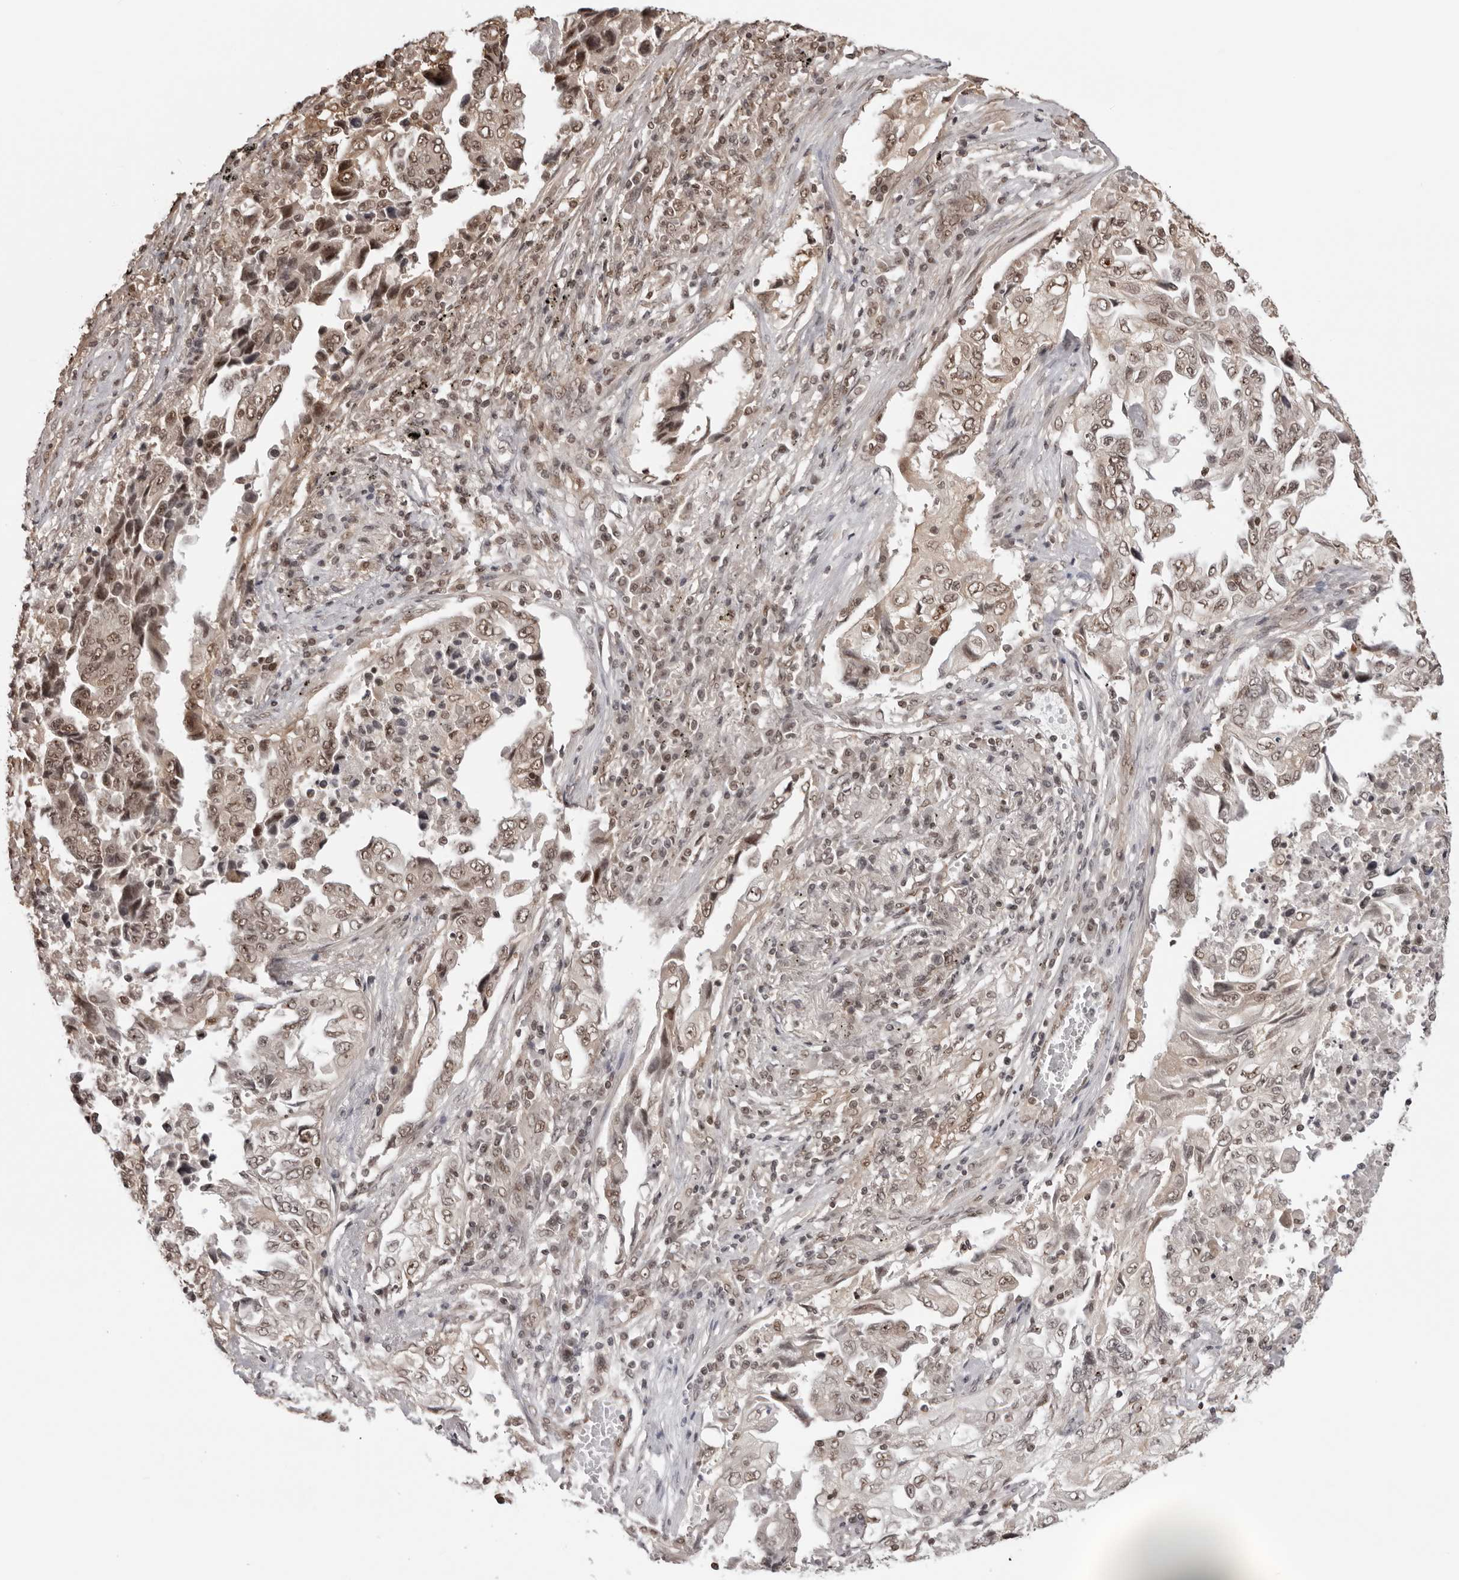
{"staining": {"intensity": "weak", "quantity": ">75%", "location": "nuclear"}, "tissue": "lung cancer", "cell_type": "Tumor cells", "image_type": "cancer", "snomed": [{"axis": "morphology", "description": "Adenocarcinoma, NOS"}, {"axis": "topography", "description": "Lung"}], "caption": "Tumor cells exhibit low levels of weak nuclear positivity in about >75% of cells in lung adenocarcinoma.", "gene": "SDE2", "patient": {"sex": "female", "age": 51}}